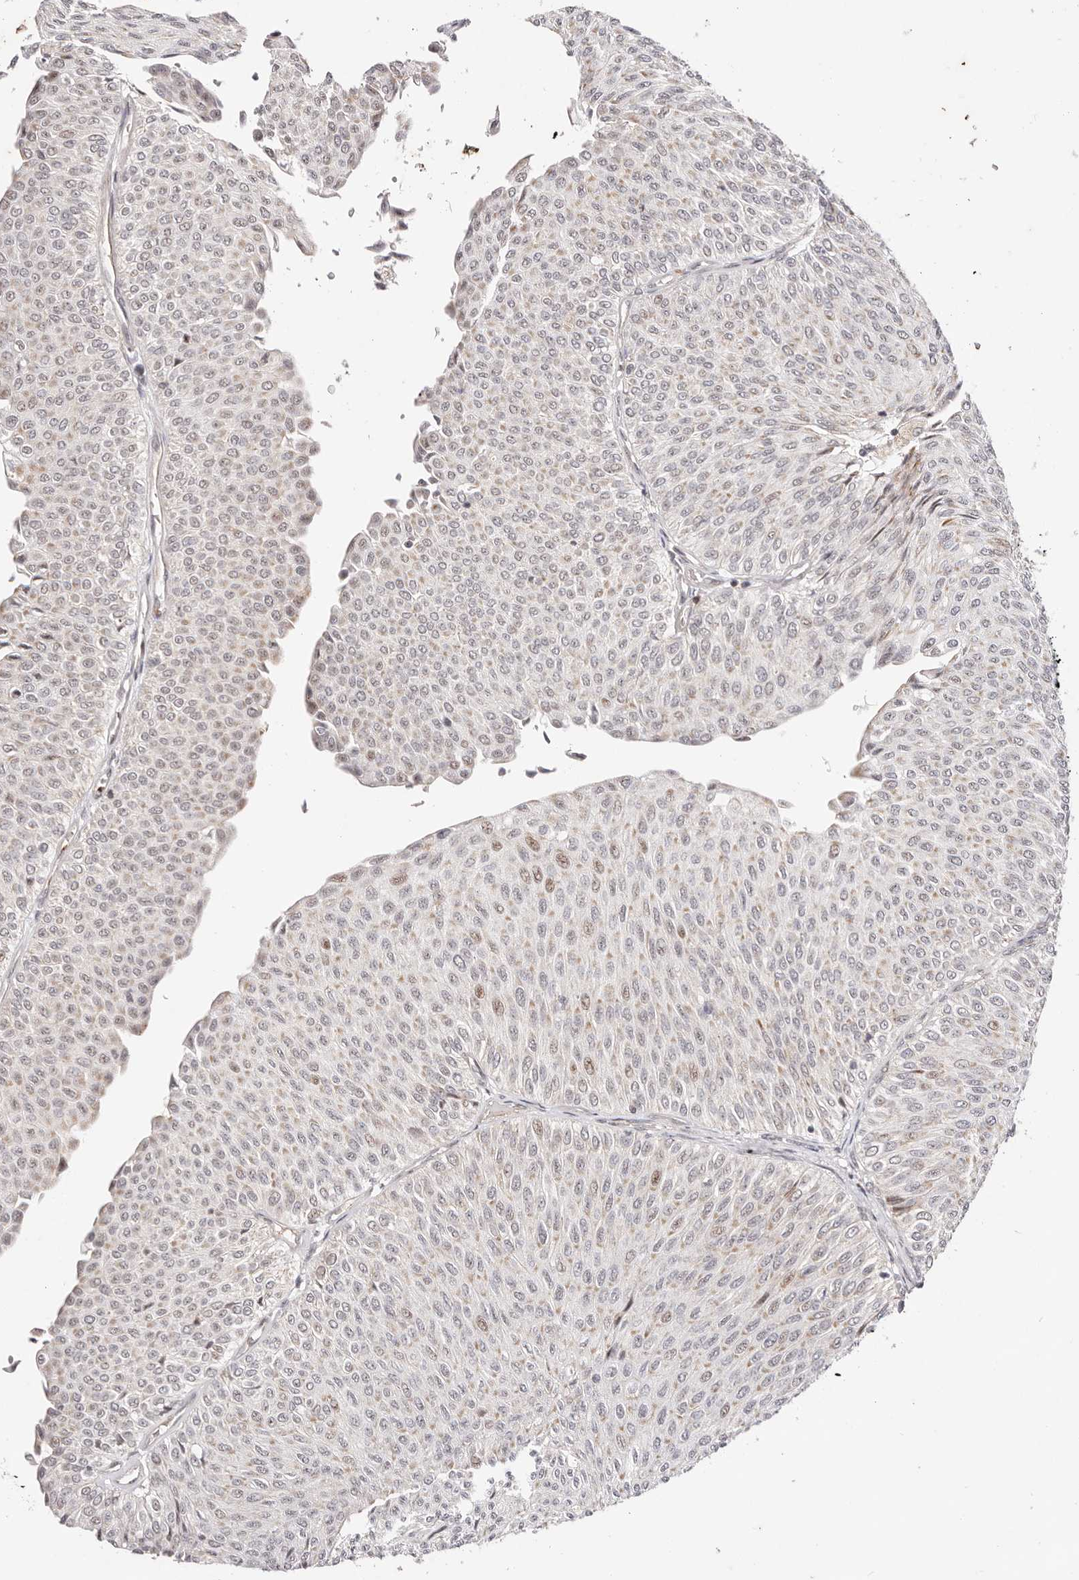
{"staining": {"intensity": "weak", "quantity": "25%-75%", "location": "nuclear"}, "tissue": "urothelial cancer", "cell_type": "Tumor cells", "image_type": "cancer", "snomed": [{"axis": "morphology", "description": "Urothelial carcinoma, Low grade"}, {"axis": "topography", "description": "Urinary bladder"}], "caption": "IHC of urothelial cancer reveals low levels of weak nuclear positivity in about 25%-75% of tumor cells.", "gene": "WRN", "patient": {"sex": "male", "age": 78}}